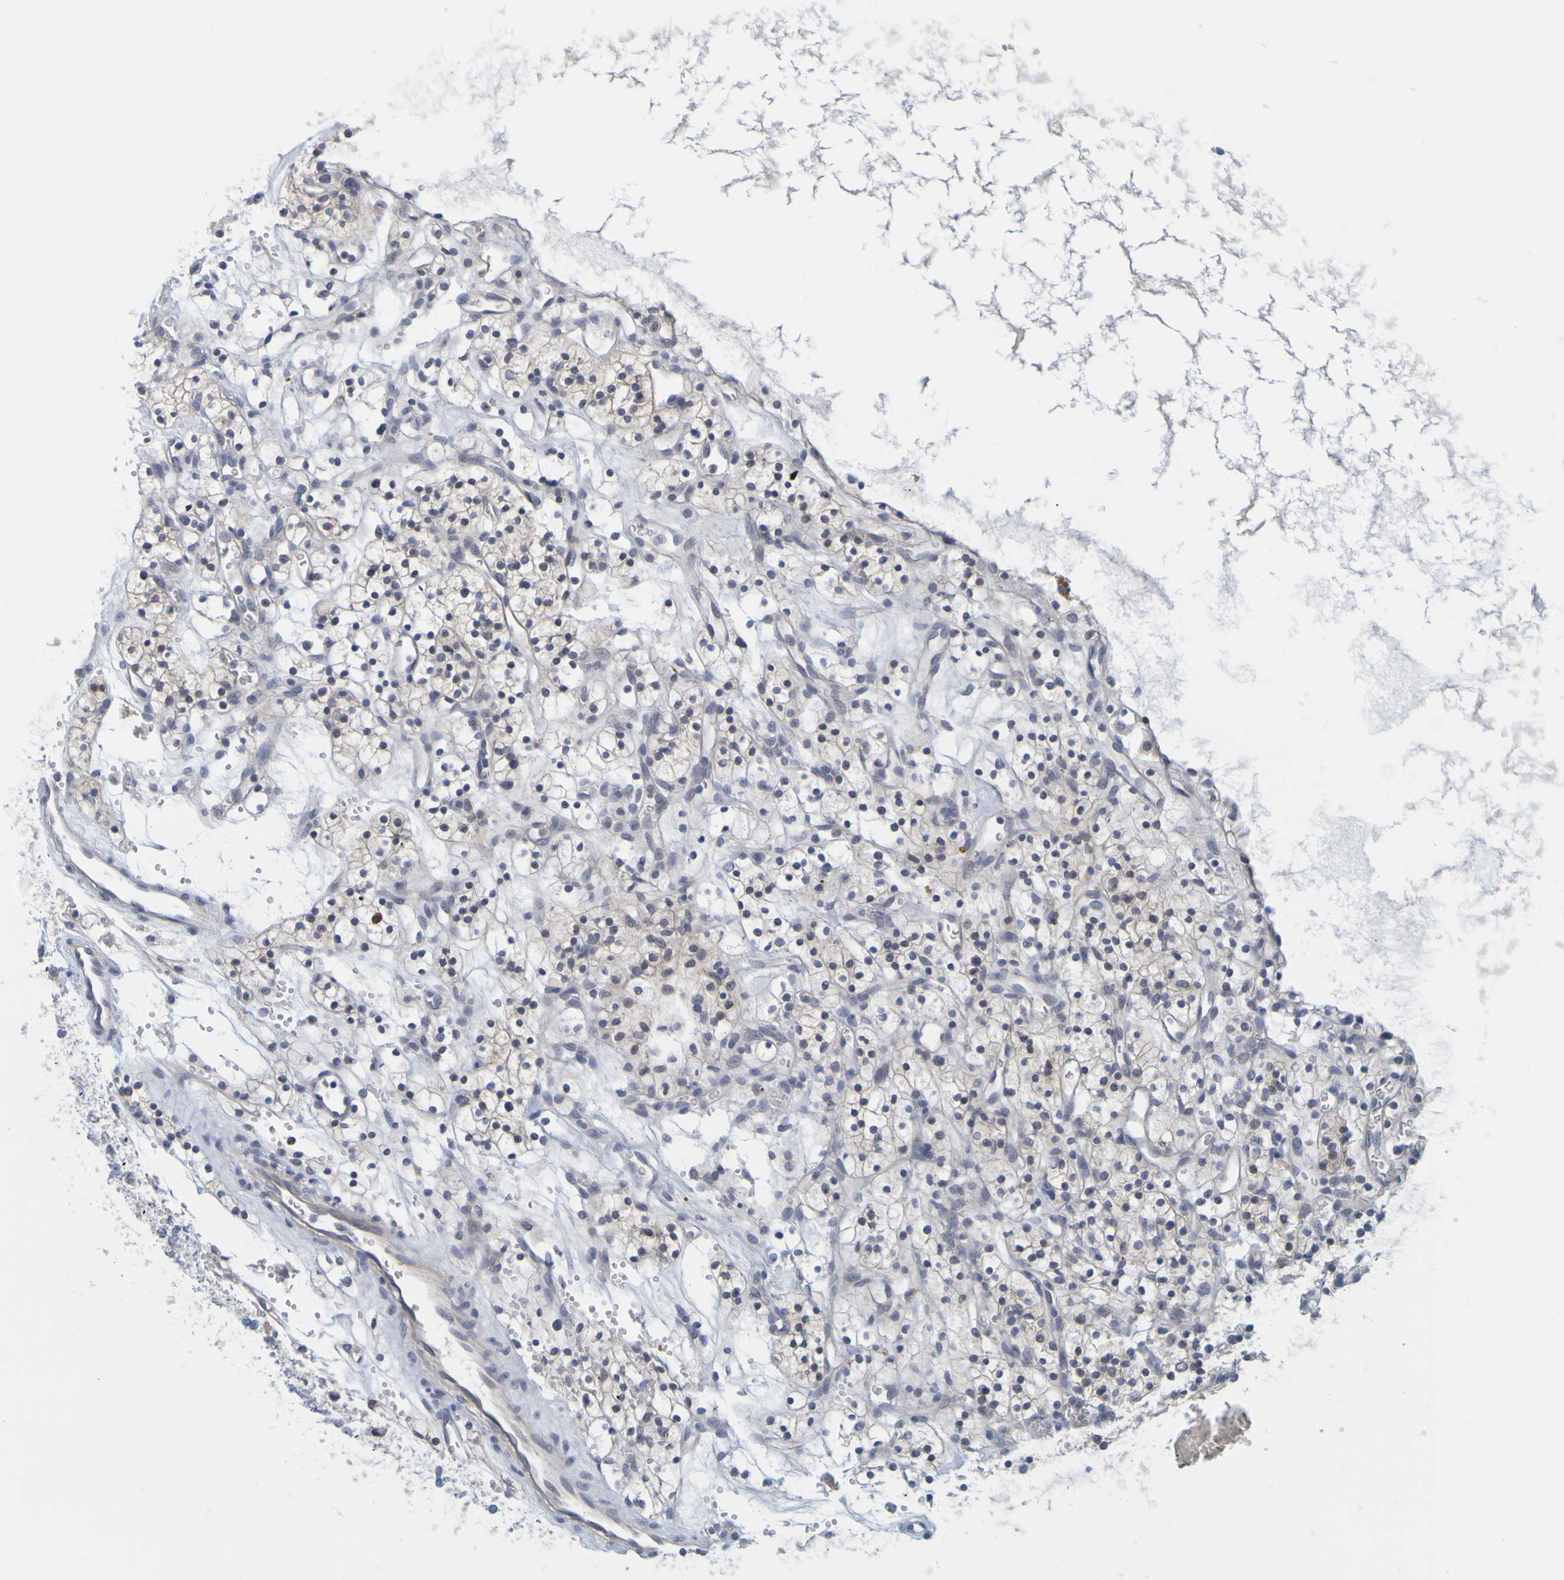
{"staining": {"intensity": "negative", "quantity": "none", "location": "none"}, "tissue": "renal cancer", "cell_type": "Tumor cells", "image_type": "cancer", "snomed": [{"axis": "morphology", "description": "Adenocarcinoma, NOS"}, {"axis": "topography", "description": "Kidney"}], "caption": "There is no significant positivity in tumor cells of renal adenocarcinoma.", "gene": "ENDOU", "patient": {"sex": "female", "age": 57}}